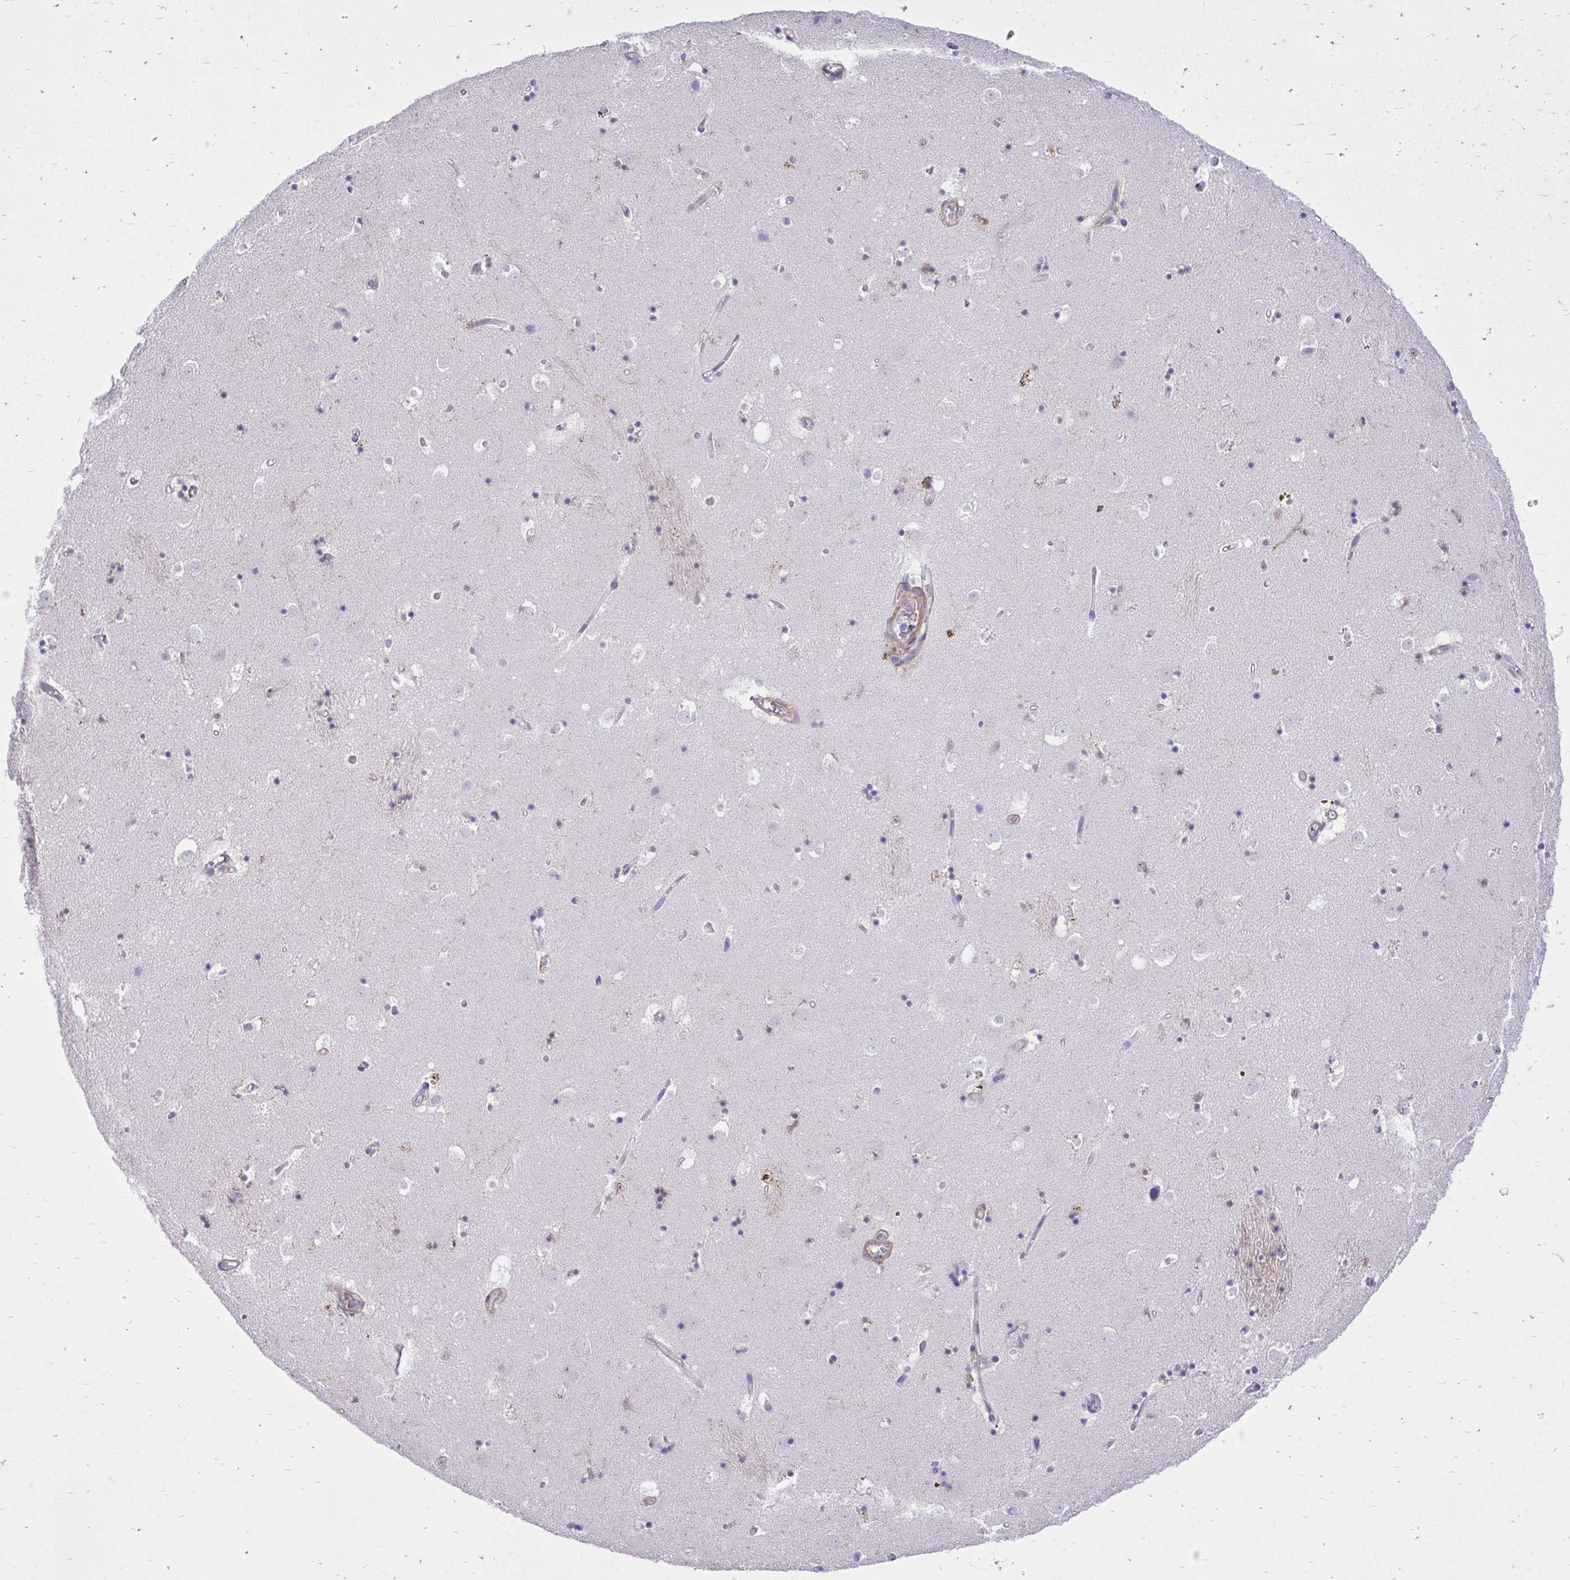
{"staining": {"intensity": "moderate", "quantity": "<25%", "location": "cytoplasmic/membranous,nuclear"}, "tissue": "caudate", "cell_type": "Glial cells", "image_type": "normal", "snomed": [{"axis": "morphology", "description": "Normal tissue, NOS"}, {"axis": "topography", "description": "Lateral ventricle wall"}], "caption": "Brown immunohistochemical staining in unremarkable human caudate reveals moderate cytoplasmic/membranous,nuclear positivity in about <25% of glial cells. (Brightfield microscopy of DAB IHC at high magnification).", "gene": "TLR7", "patient": {"sex": "male", "age": 58}}